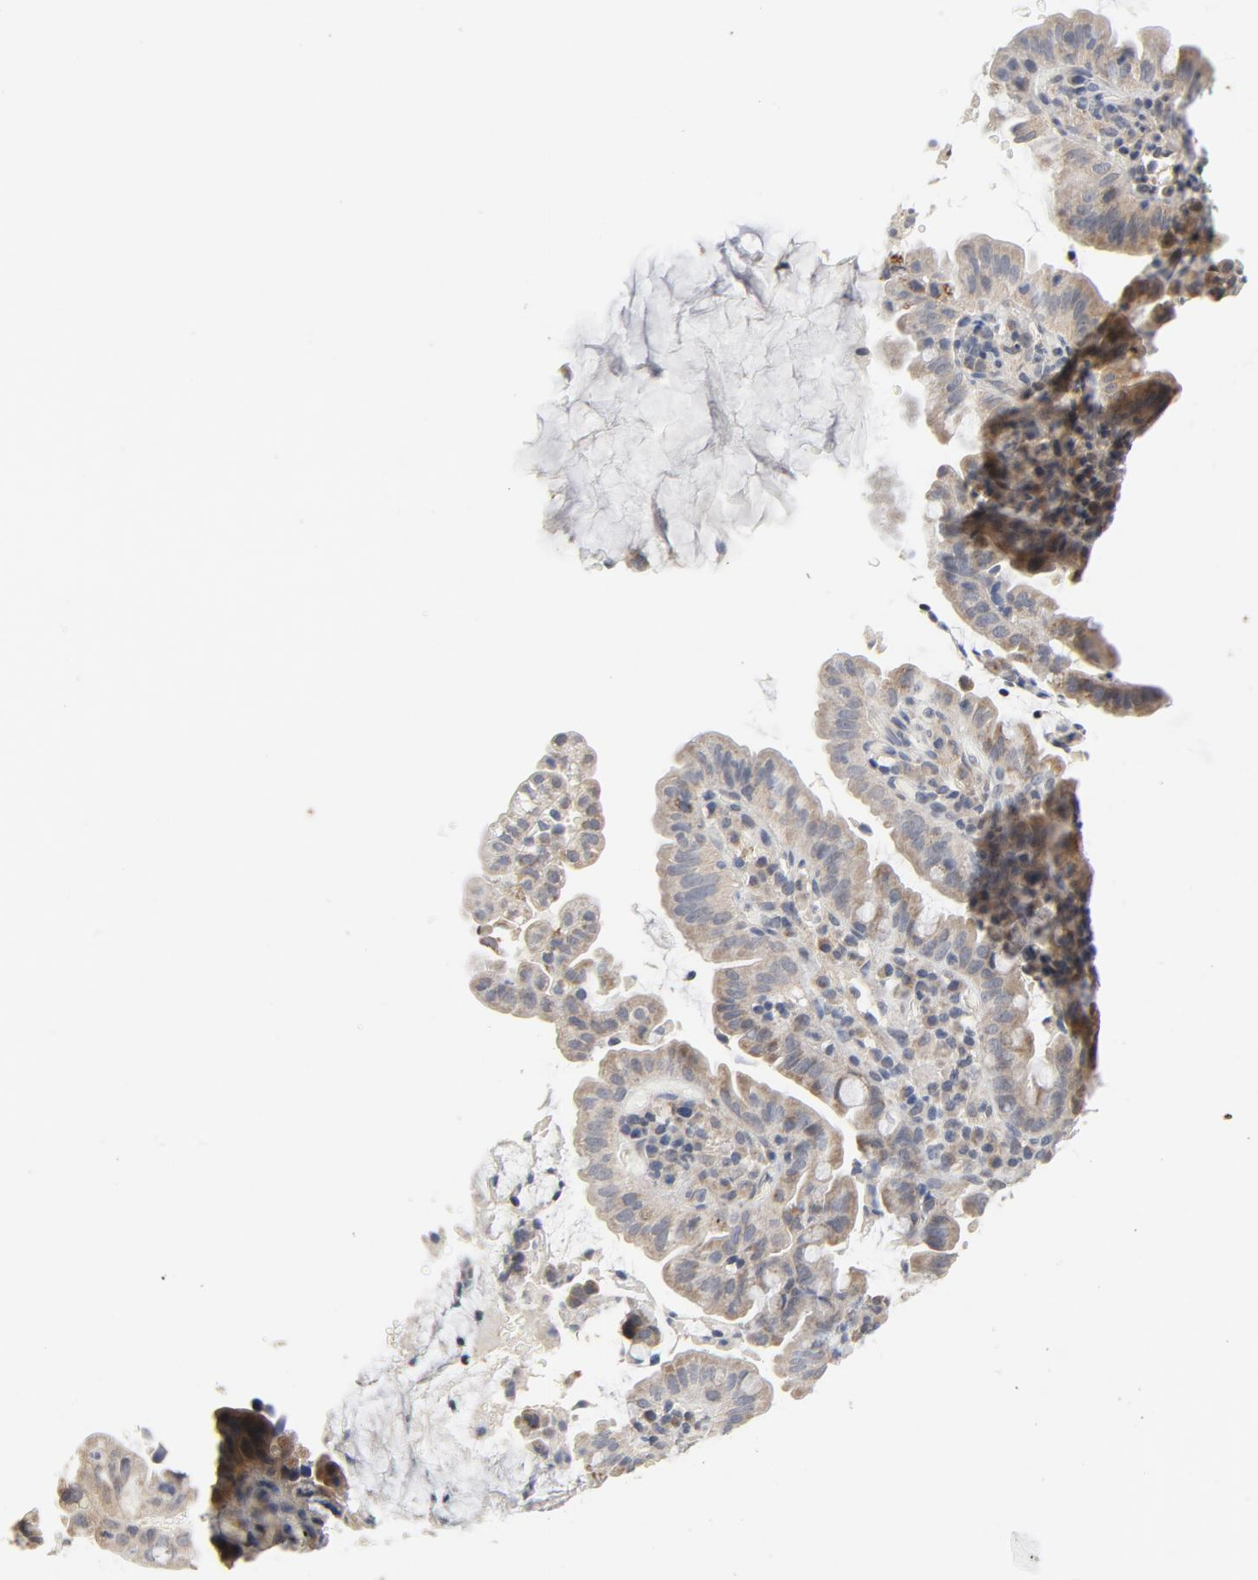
{"staining": {"intensity": "weak", "quantity": ">75%", "location": "nuclear"}, "tissue": "pancreatic cancer", "cell_type": "Tumor cells", "image_type": "cancer", "snomed": [{"axis": "morphology", "description": "Adenocarcinoma, NOS"}, {"axis": "topography", "description": "Pancreas"}], "caption": "About >75% of tumor cells in pancreatic adenocarcinoma exhibit weak nuclear protein expression as visualized by brown immunohistochemical staining.", "gene": "C14orf119", "patient": {"sex": "male", "age": 82}}